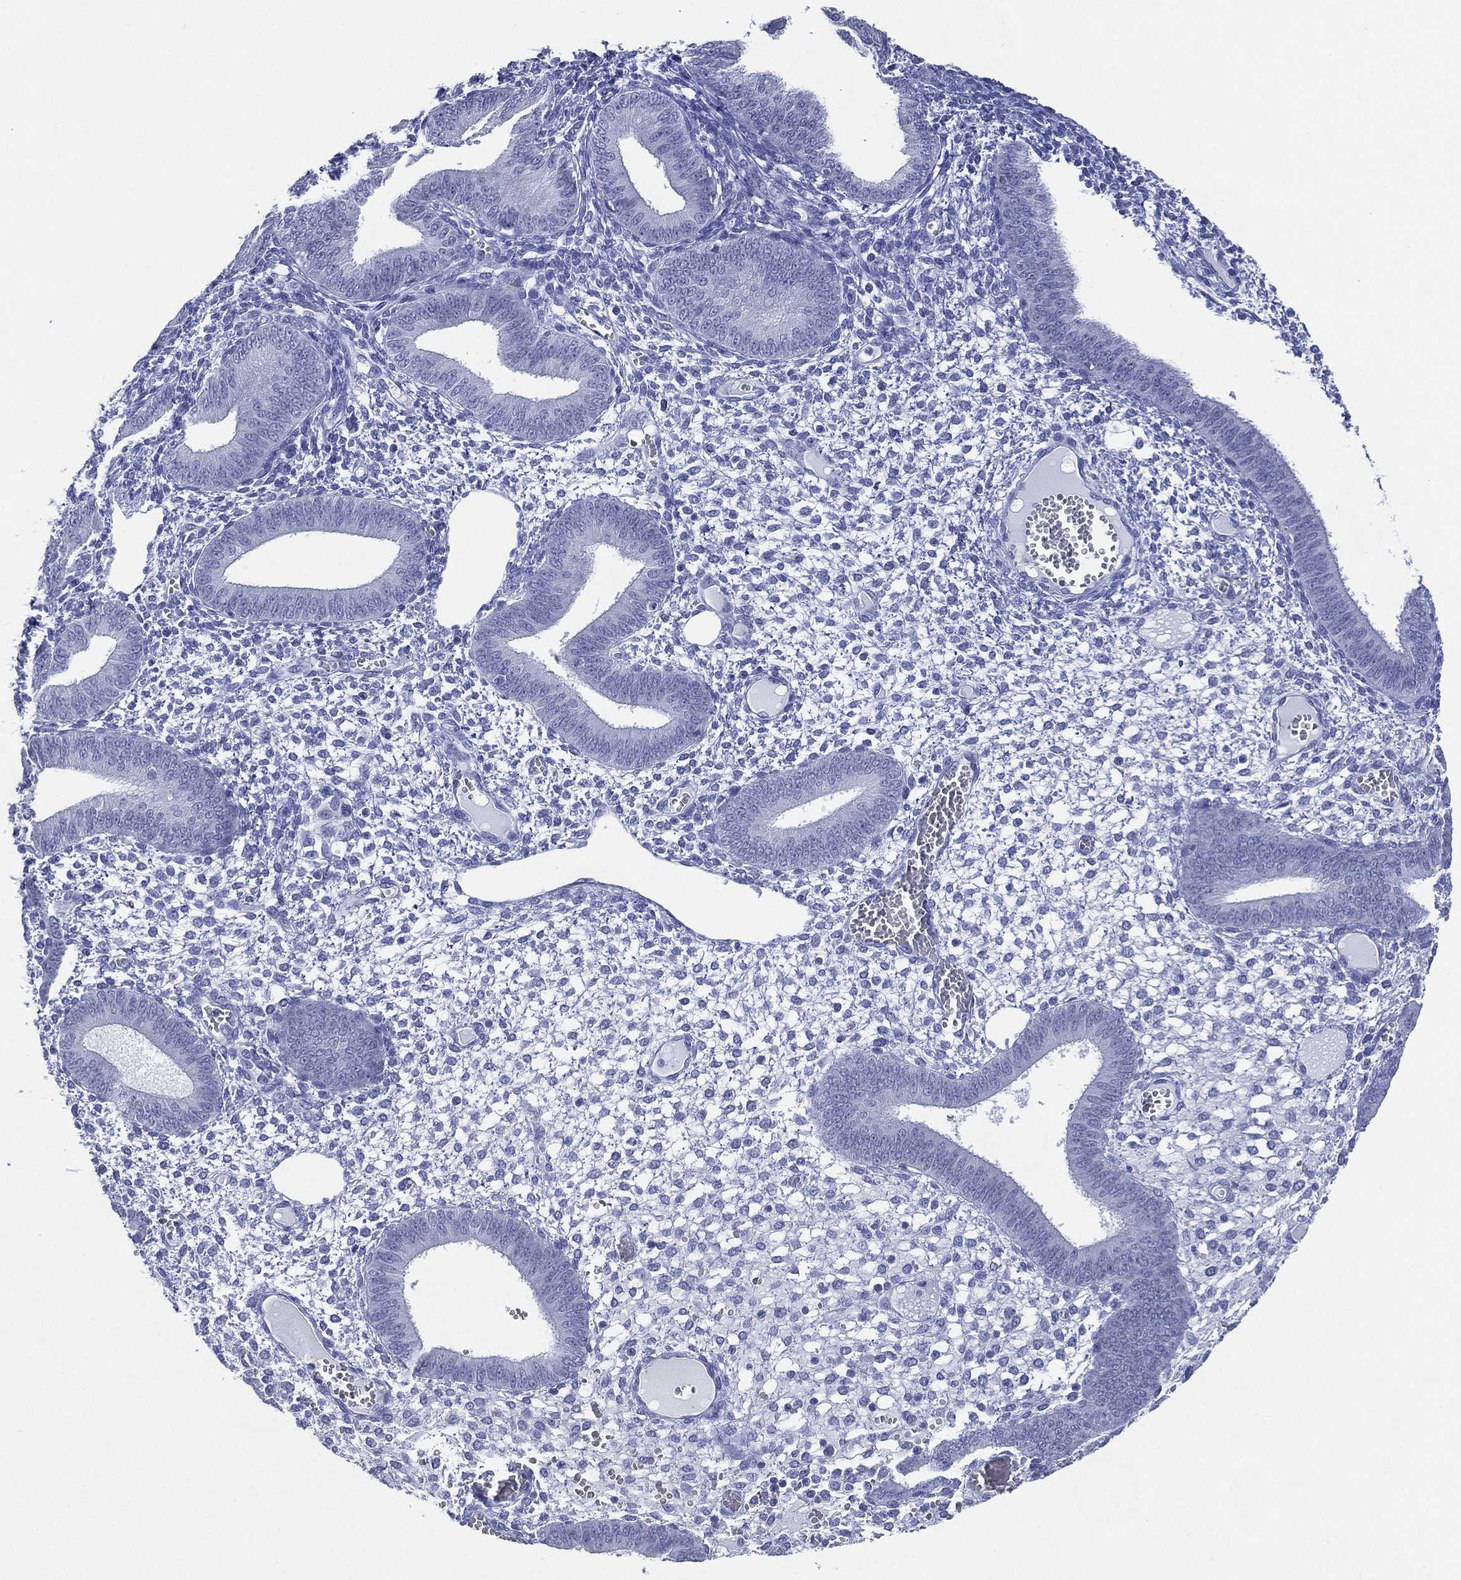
{"staining": {"intensity": "negative", "quantity": "none", "location": "none"}, "tissue": "endometrium", "cell_type": "Cells in endometrial stroma", "image_type": "normal", "snomed": [{"axis": "morphology", "description": "Normal tissue, NOS"}, {"axis": "topography", "description": "Endometrium"}], "caption": "This is an IHC micrograph of benign human endometrium. There is no expression in cells in endometrial stroma.", "gene": "TMEM247", "patient": {"sex": "female", "age": 42}}